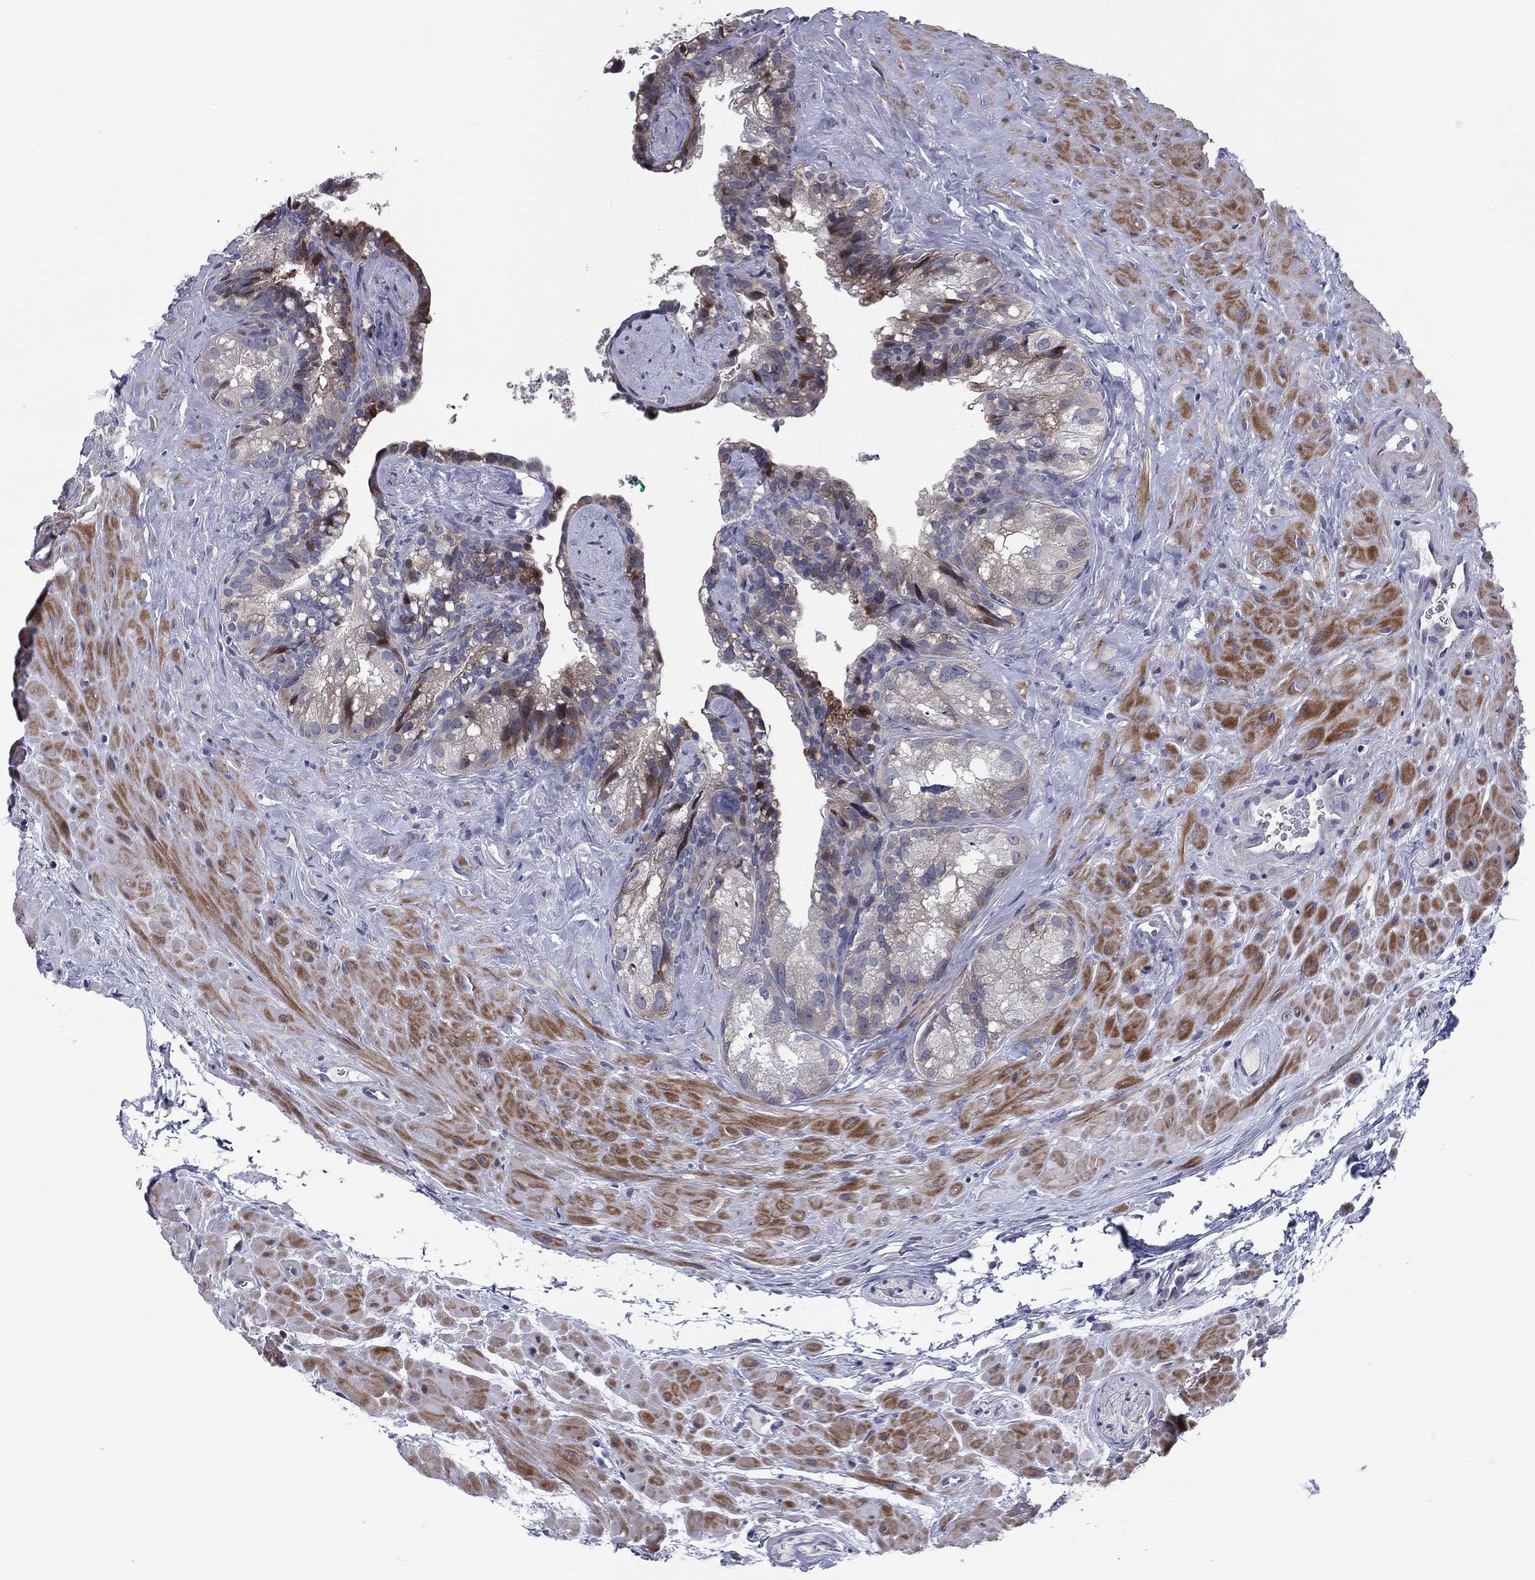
{"staining": {"intensity": "moderate", "quantity": "<25%", "location": "cytoplasmic/membranous"}, "tissue": "seminal vesicle", "cell_type": "Glandular cells", "image_type": "normal", "snomed": [{"axis": "morphology", "description": "Normal tissue, NOS"}, {"axis": "topography", "description": "Seminal veicle"}], "caption": "Seminal vesicle stained for a protein (brown) reveals moderate cytoplasmic/membranous positive positivity in about <25% of glandular cells.", "gene": "UTP14A", "patient": {"sex": "male", "age": 72}}